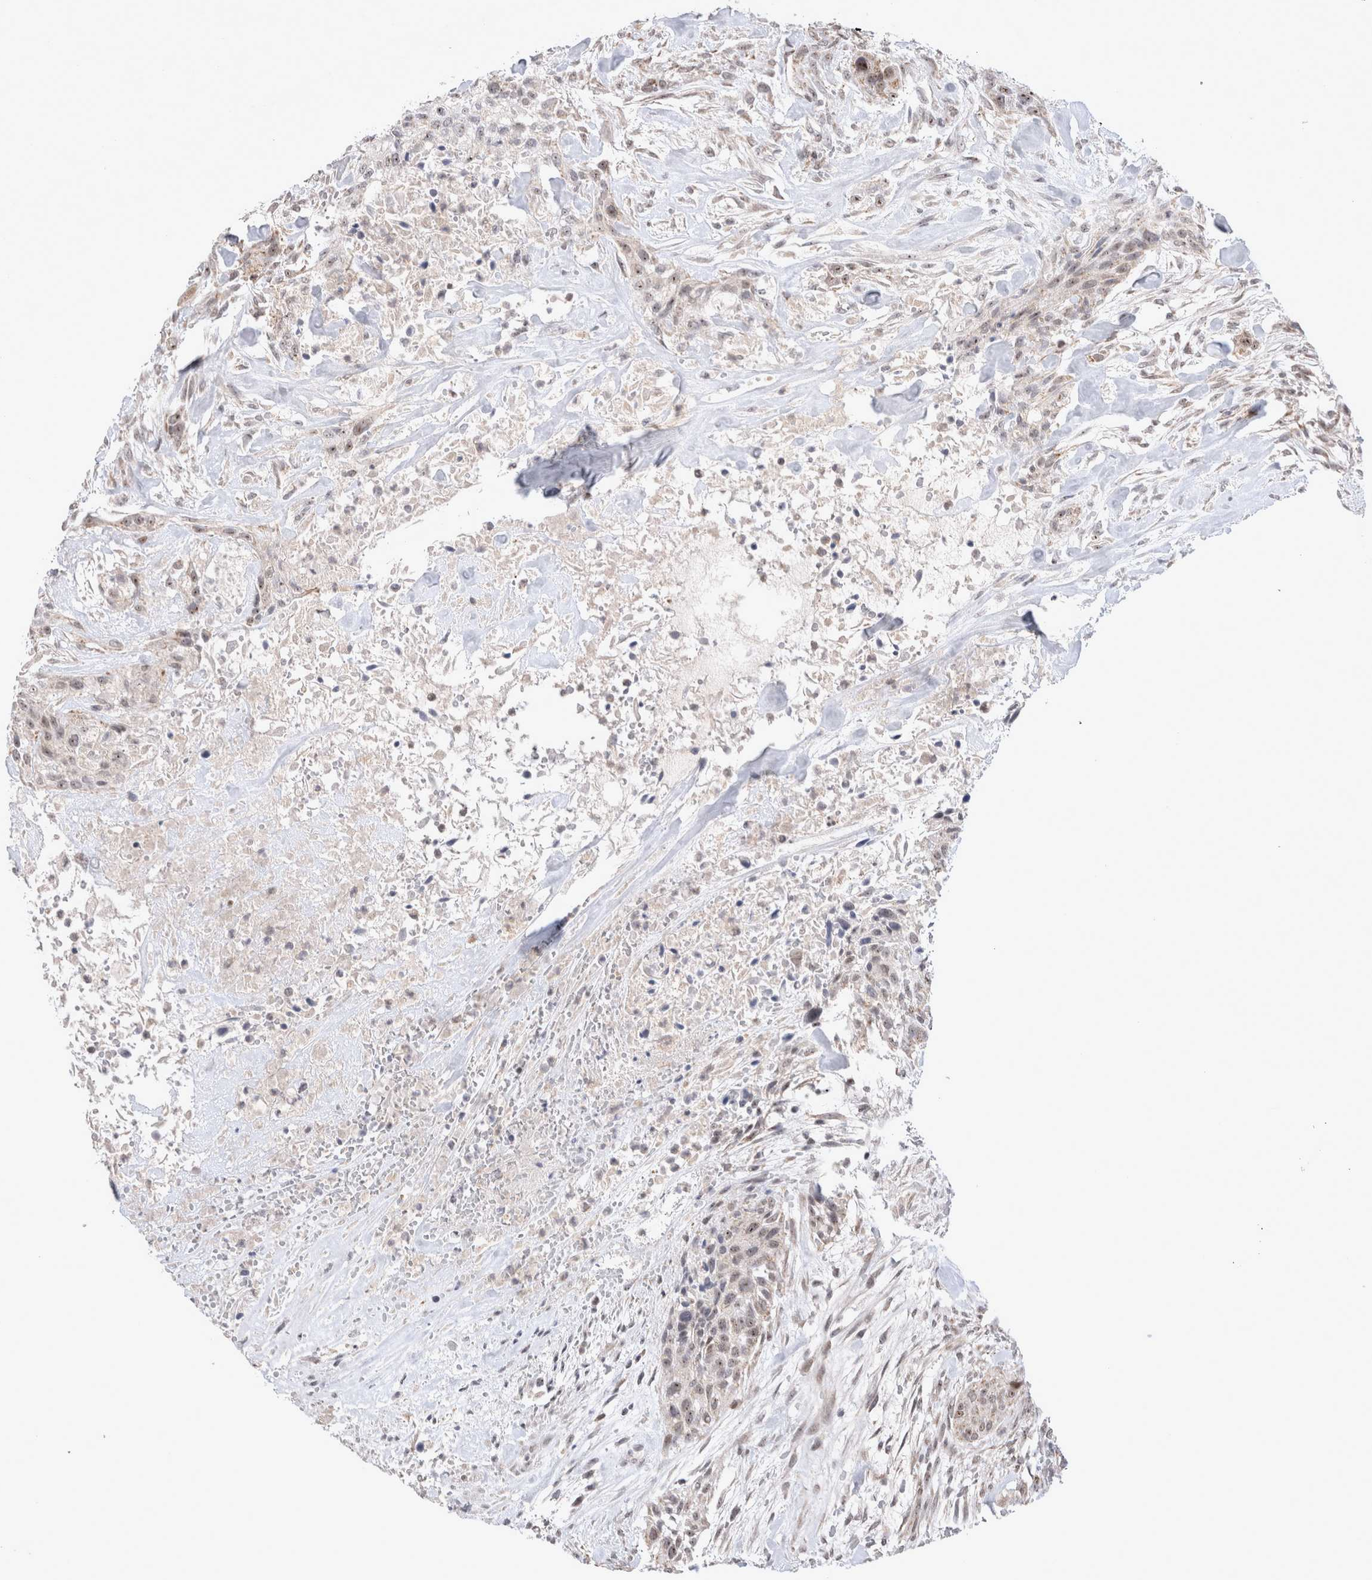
{"staining": {"intensity": "weak", "quantity": ">75%", "location": "cytoplasmic/membranous,nuclear"}, "tissue": "urothelial cancer", "cell_type": "Tumor cells", "image_type": "cancer", "snomed": [{"axis": "morphology", "description": "Urothelial carcinoma, High grade"}, {"axis": "topography", "description": "Urinary bladder"}], "caption": "Protein expression by IHC demonstrates weak cytoplasmic/membranous and nuclear staining in approximately >75% of tumor cells in high-grade urothelial carcinoma.", "gene": "MRPL37", "patient": {"sex": "male", "age": 35}}